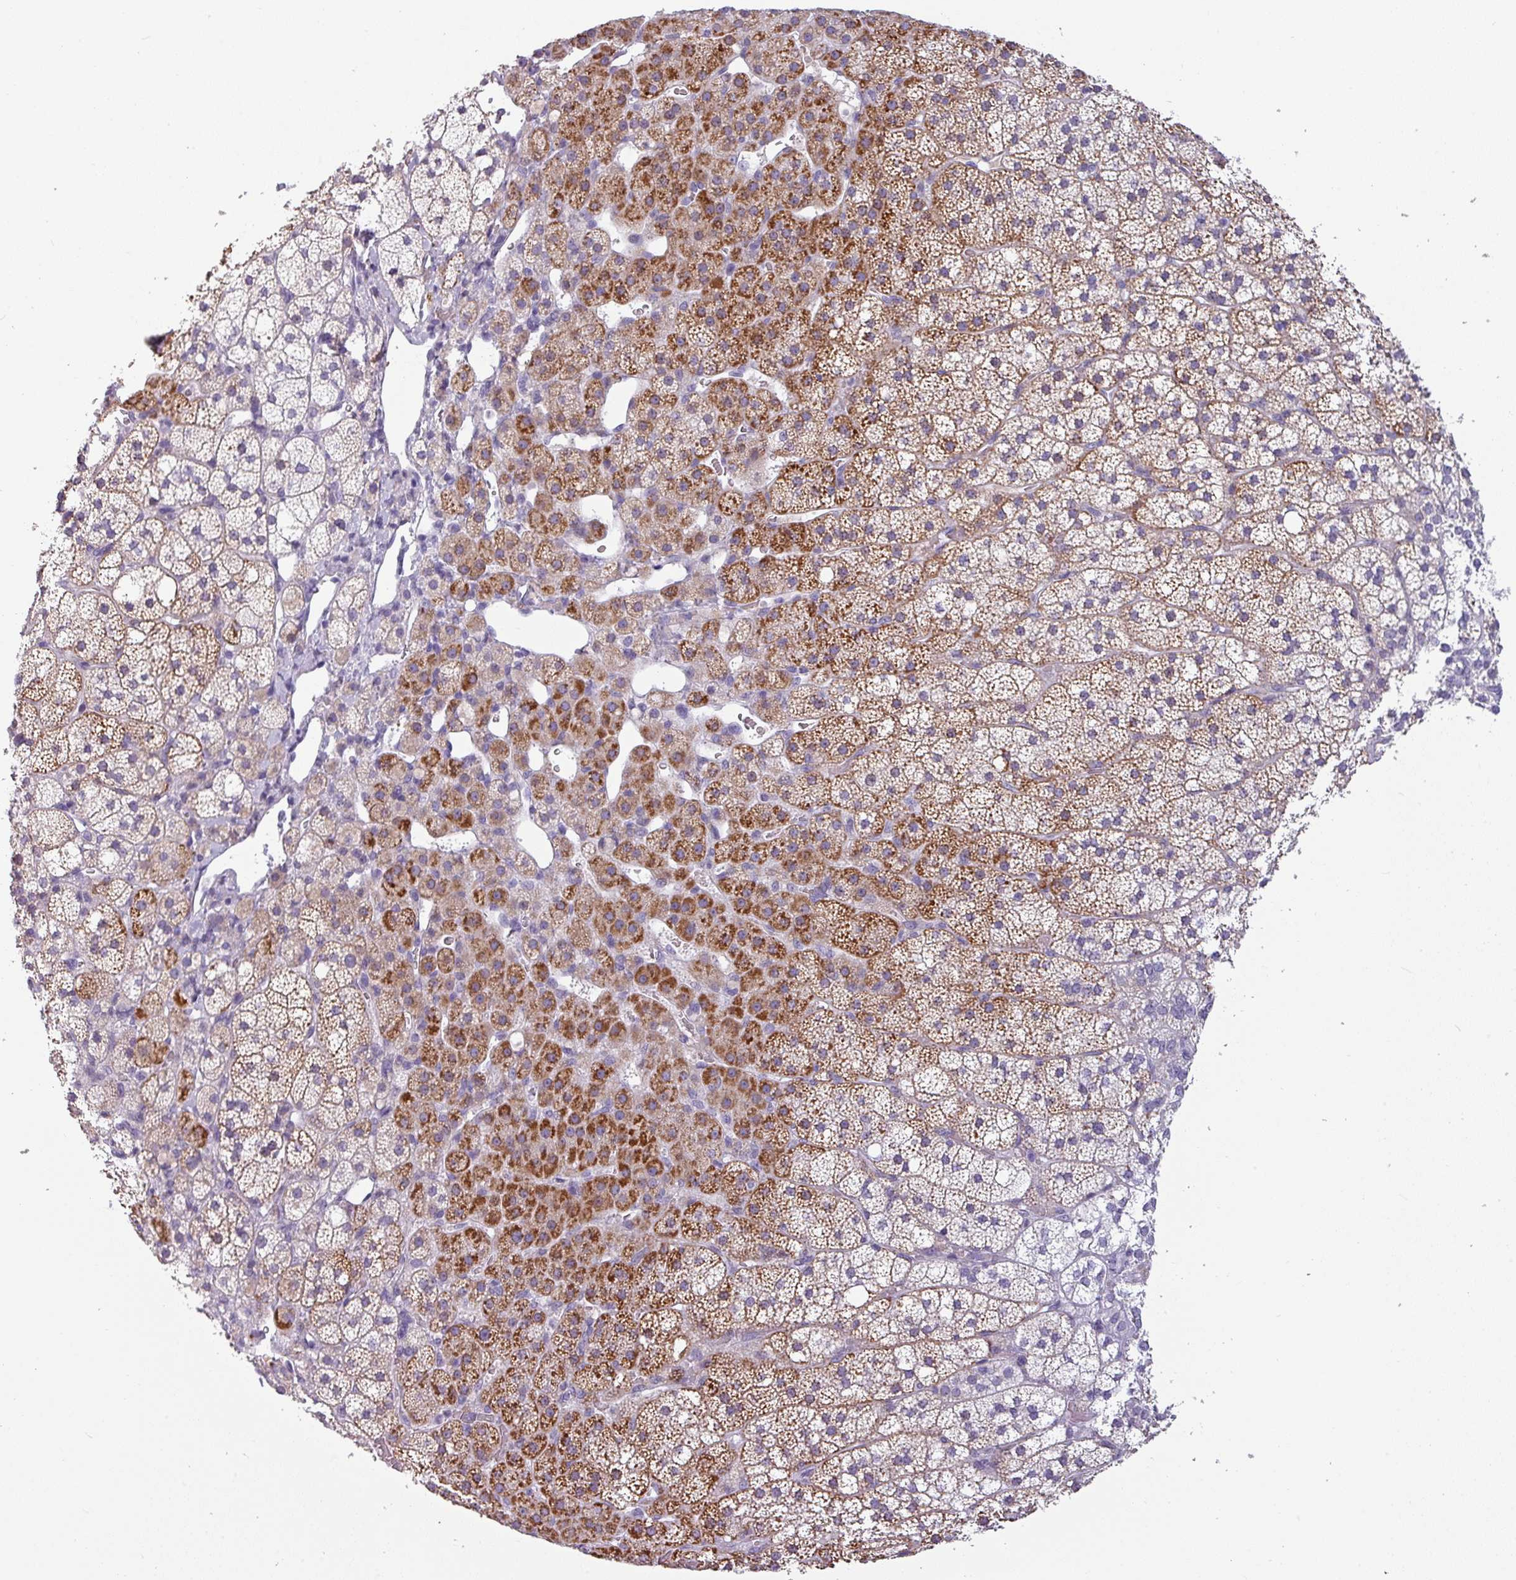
{"staining": {"intensity": "strong", "quantity": "25%-75%", "location": "cytoplasmic/membranous"}, "tissue": "adrenal gland", "cell_type": "Glandular cells", "image_type": "normal", "snomed": [{"axis": "morphology", "description": "Normal tissue, NOS"}, {"axis": "topography", "description": "Adrenal gland"}], "caption": "Adrenal gland stained for a protein shows strong cytoplasmic/membranous positivity in glandular cells. (brown staining indicates protein expression, while blue staining denotes nuclei).", "gene": "SLC26A9", "patient": {"sex": "male", "age": 53}}